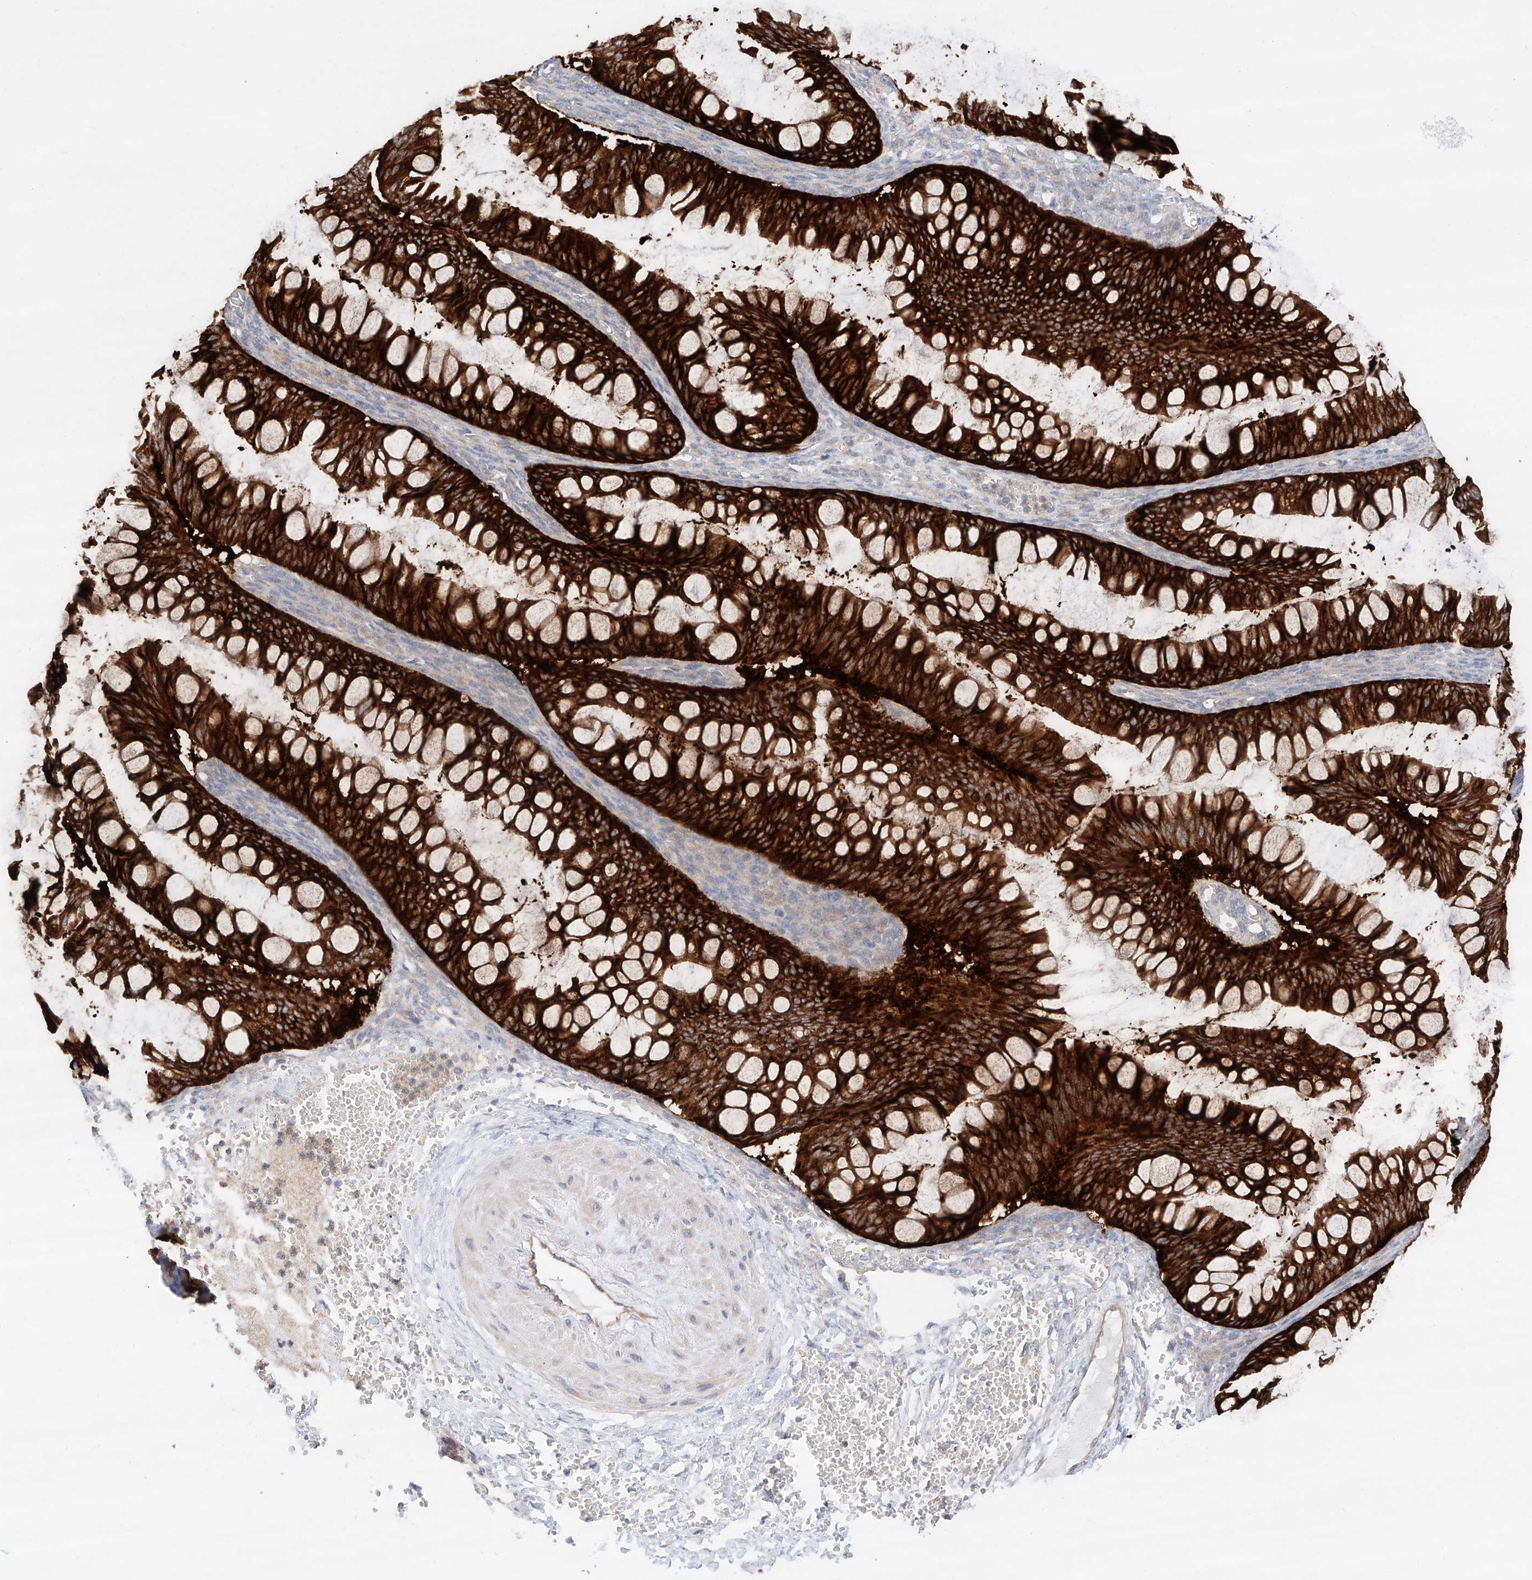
{"staining": {"intensity": "strong", "quantity": ">75%", "location": "cytoplasmic/membranous"}, "tissue": "ovarian cancer", "cell_type": "Tumor cells", "image_type": "cancer", "snomed": [{"axis": "morphology", "description": "Cystadenocarcinoma, mucinous, NOS"}, {"axis": "topography", "description": "Ovary"}], "caption": "Brown immunohistochemical staining in mucinous cystadenocarcinoma (ovarian) displays strong cytoplasmic/membranous positivity in about >75% of tumor cells.", "gene": "GLMN", "patient": {"sex": "female", "age": 73}}